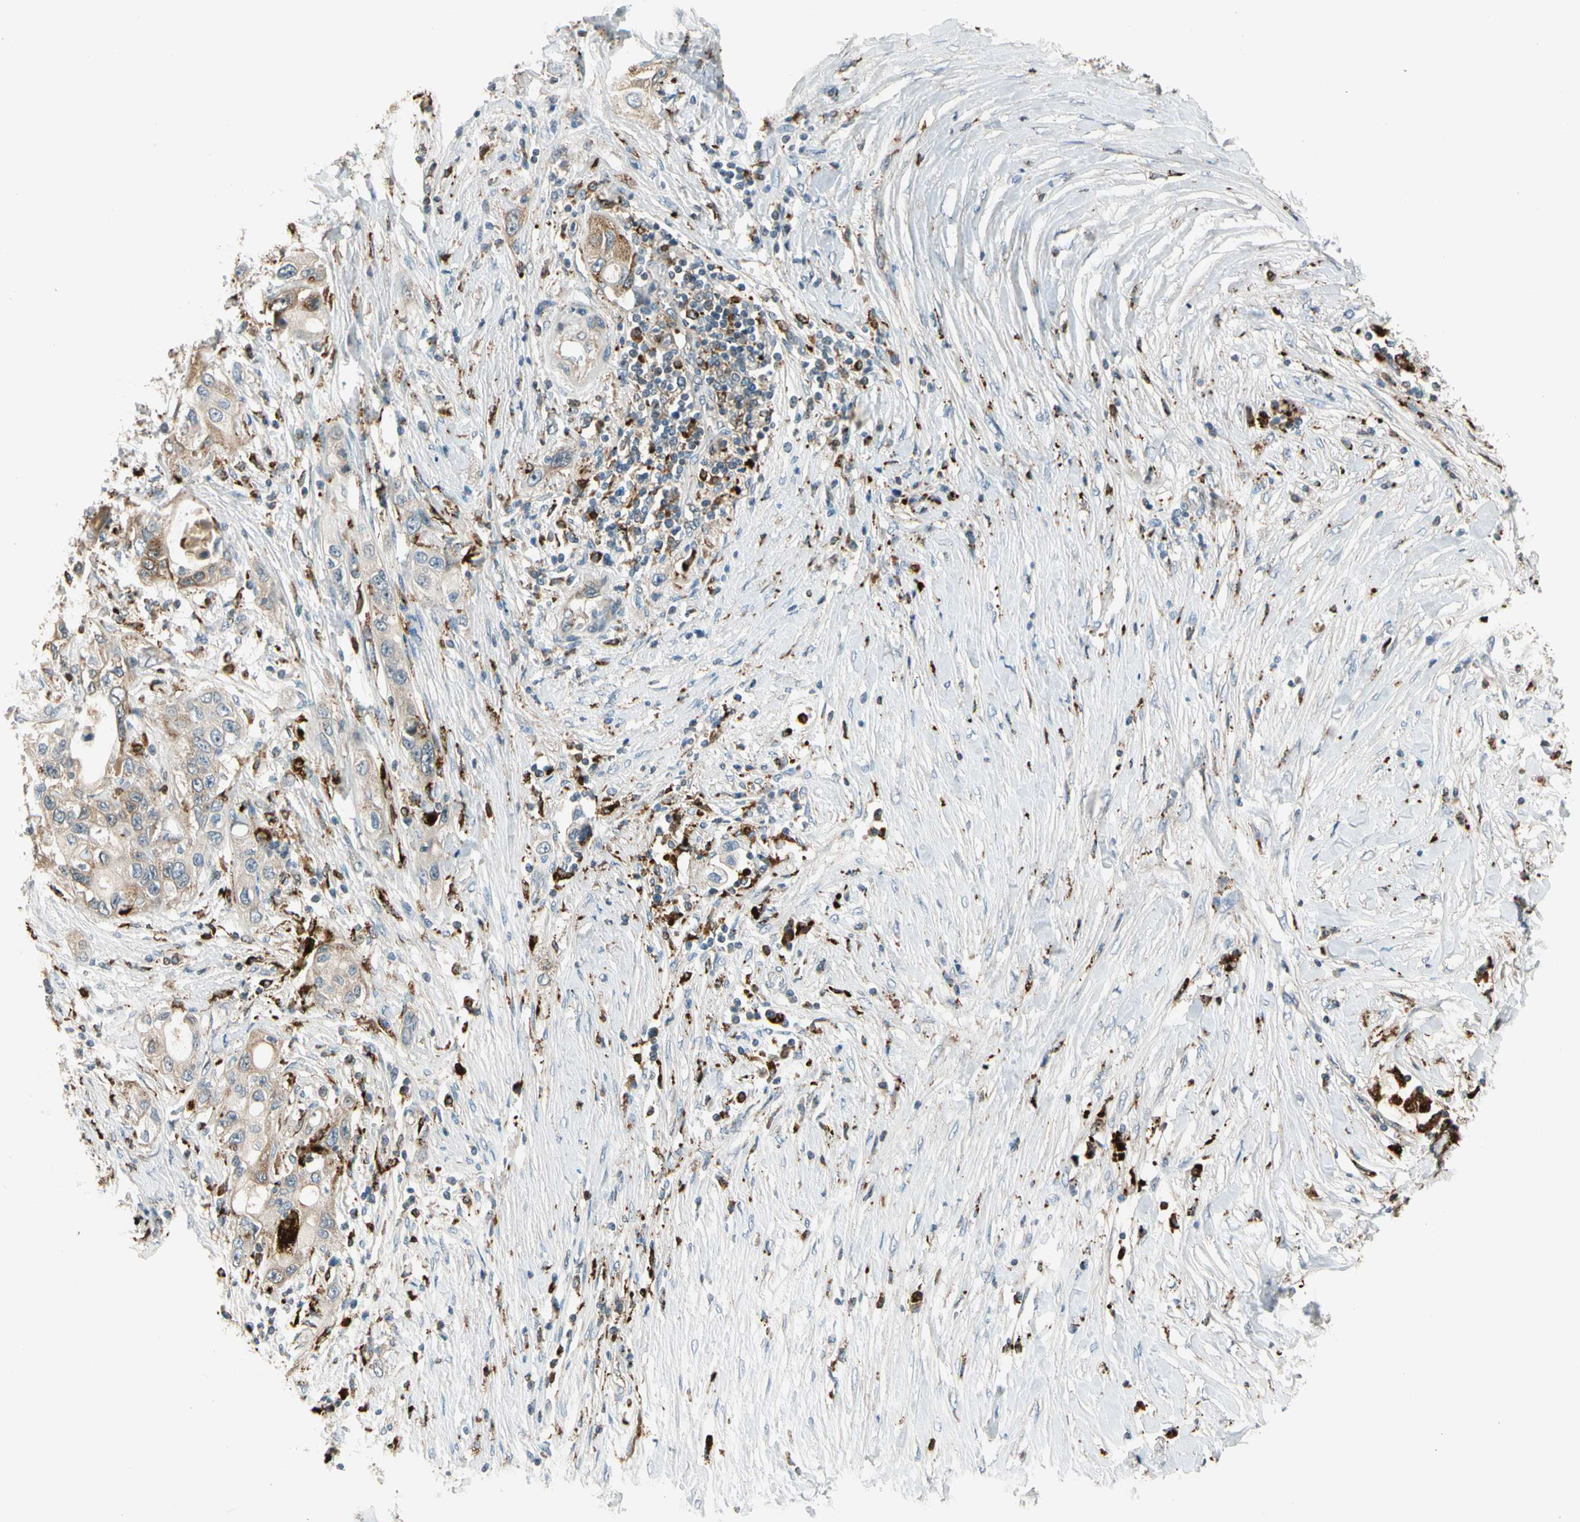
{"staining": {"intensity": "weak", "quantity": ">75%", "location": "cytoplasmic/membranous"}, "tissue": "pancreatic cancer", "cell_type": "Tumor cells", "image_type": "cancer", "snomed": [{"axis": "morphology", "description": "Adenocarcinoma, NOS"}, {"axis": "topography", "description": "Pancreas"}], "caption": "Immunohistochemical staining of human adenocarcinoma (pancreatic) demonstrates weak cytoplasmic/membranous protein positivity in about >75% of tumor cells. (IHC, brightfield microscopy, high magnification).", "gene": "GM2A", "patient": {"sex": "female", "age": 70}}